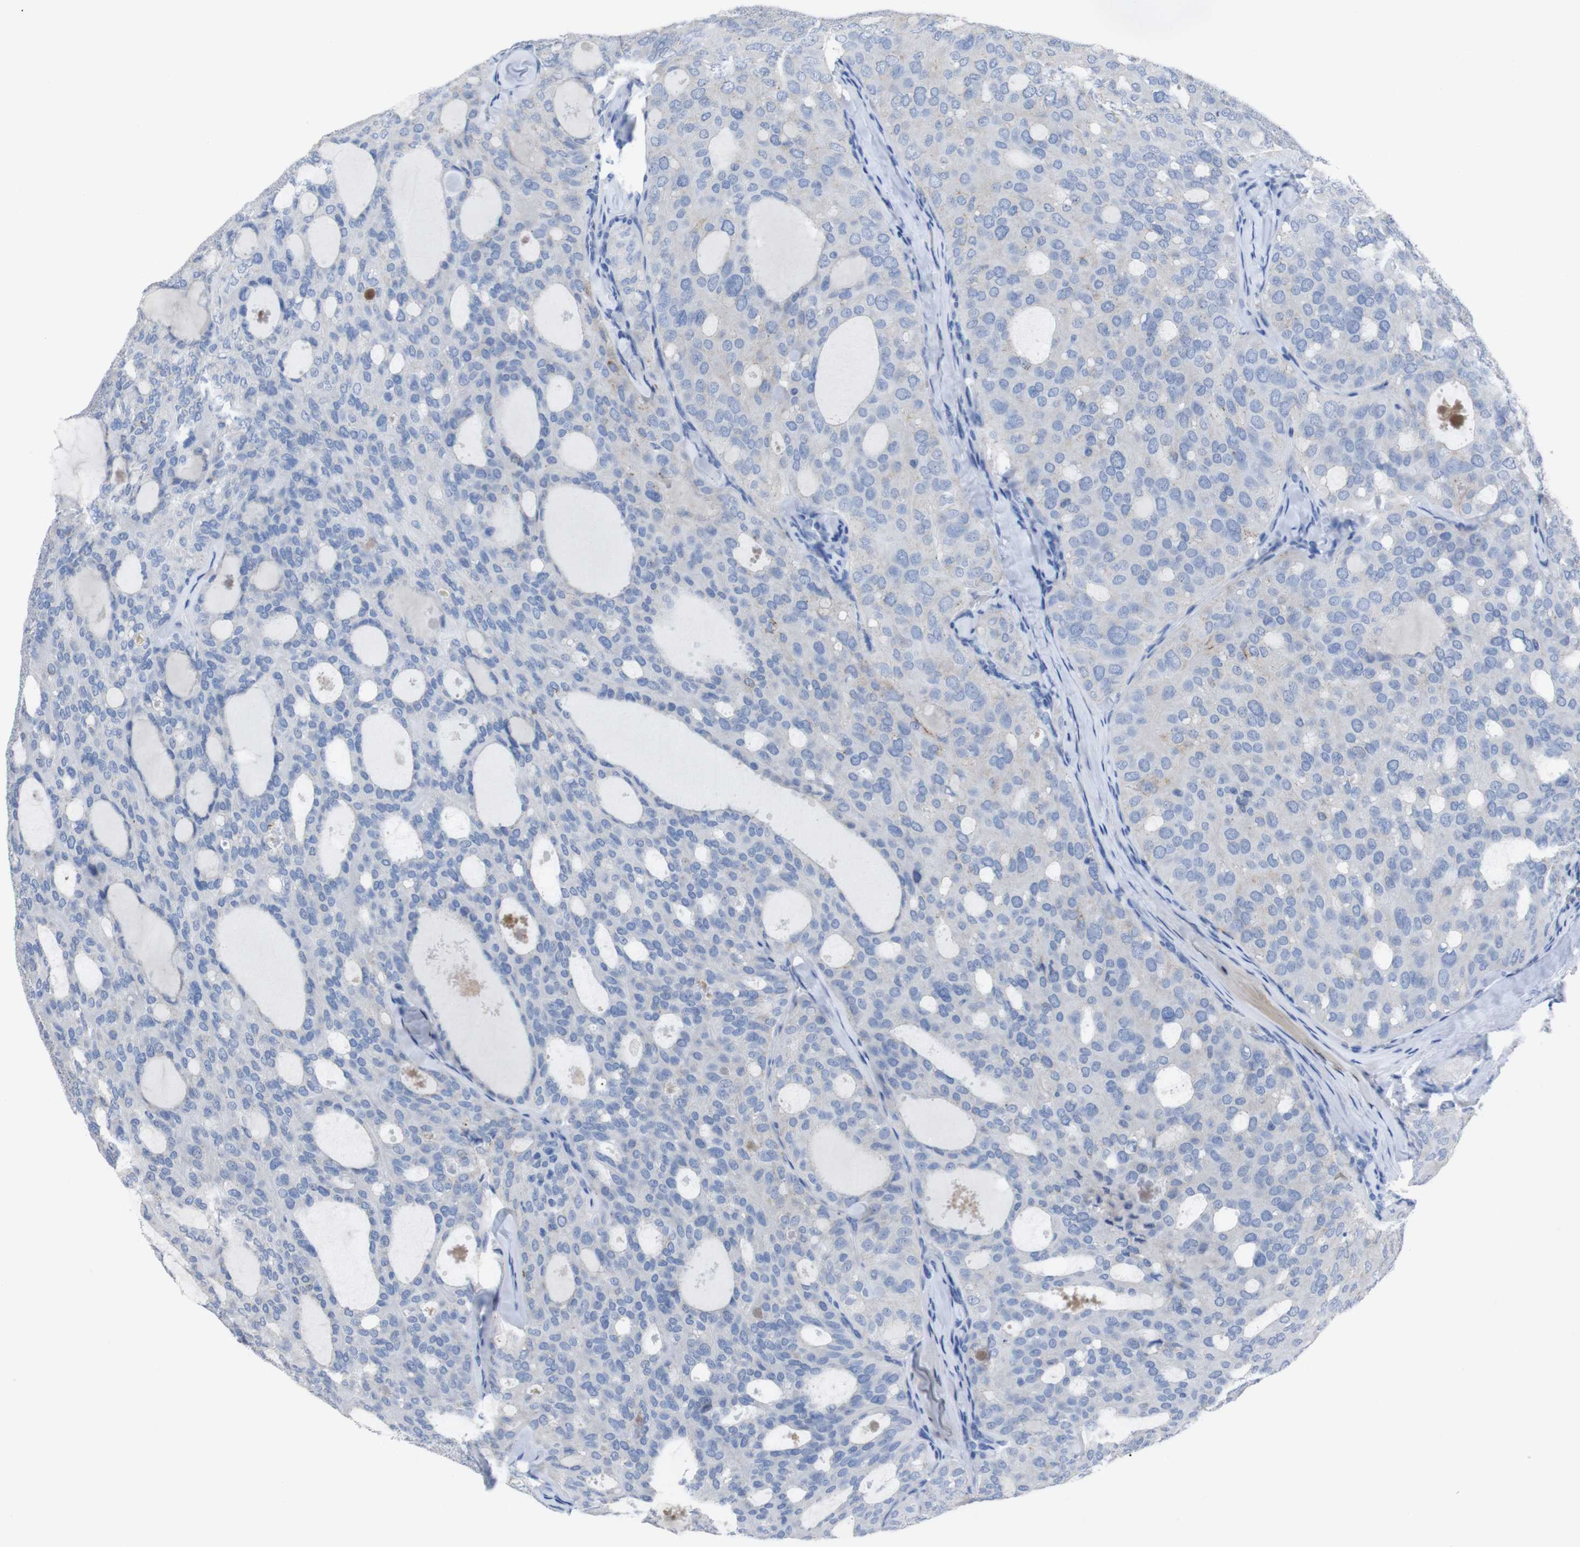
{"staining": {"intensity": "negative", "quantity": "none", "location": "none"}, "tissue": "thyroid cancer", "cell_type": "Tumor cells", "image_type": "cancer", "snomed": [{"axis": "morphology", "description": "Follicular adenoma carcinoma, NOS"}, {"axis": "topography", "description": "Thyroid gland"}], "caption": "Immunohistochemical staining of human thyroid cancer (follicular adenoma carcinoma) reveals no significant staining in tumor cells.", "gene": "GJB2", "patient": {"sex": "male", "age": 75}}